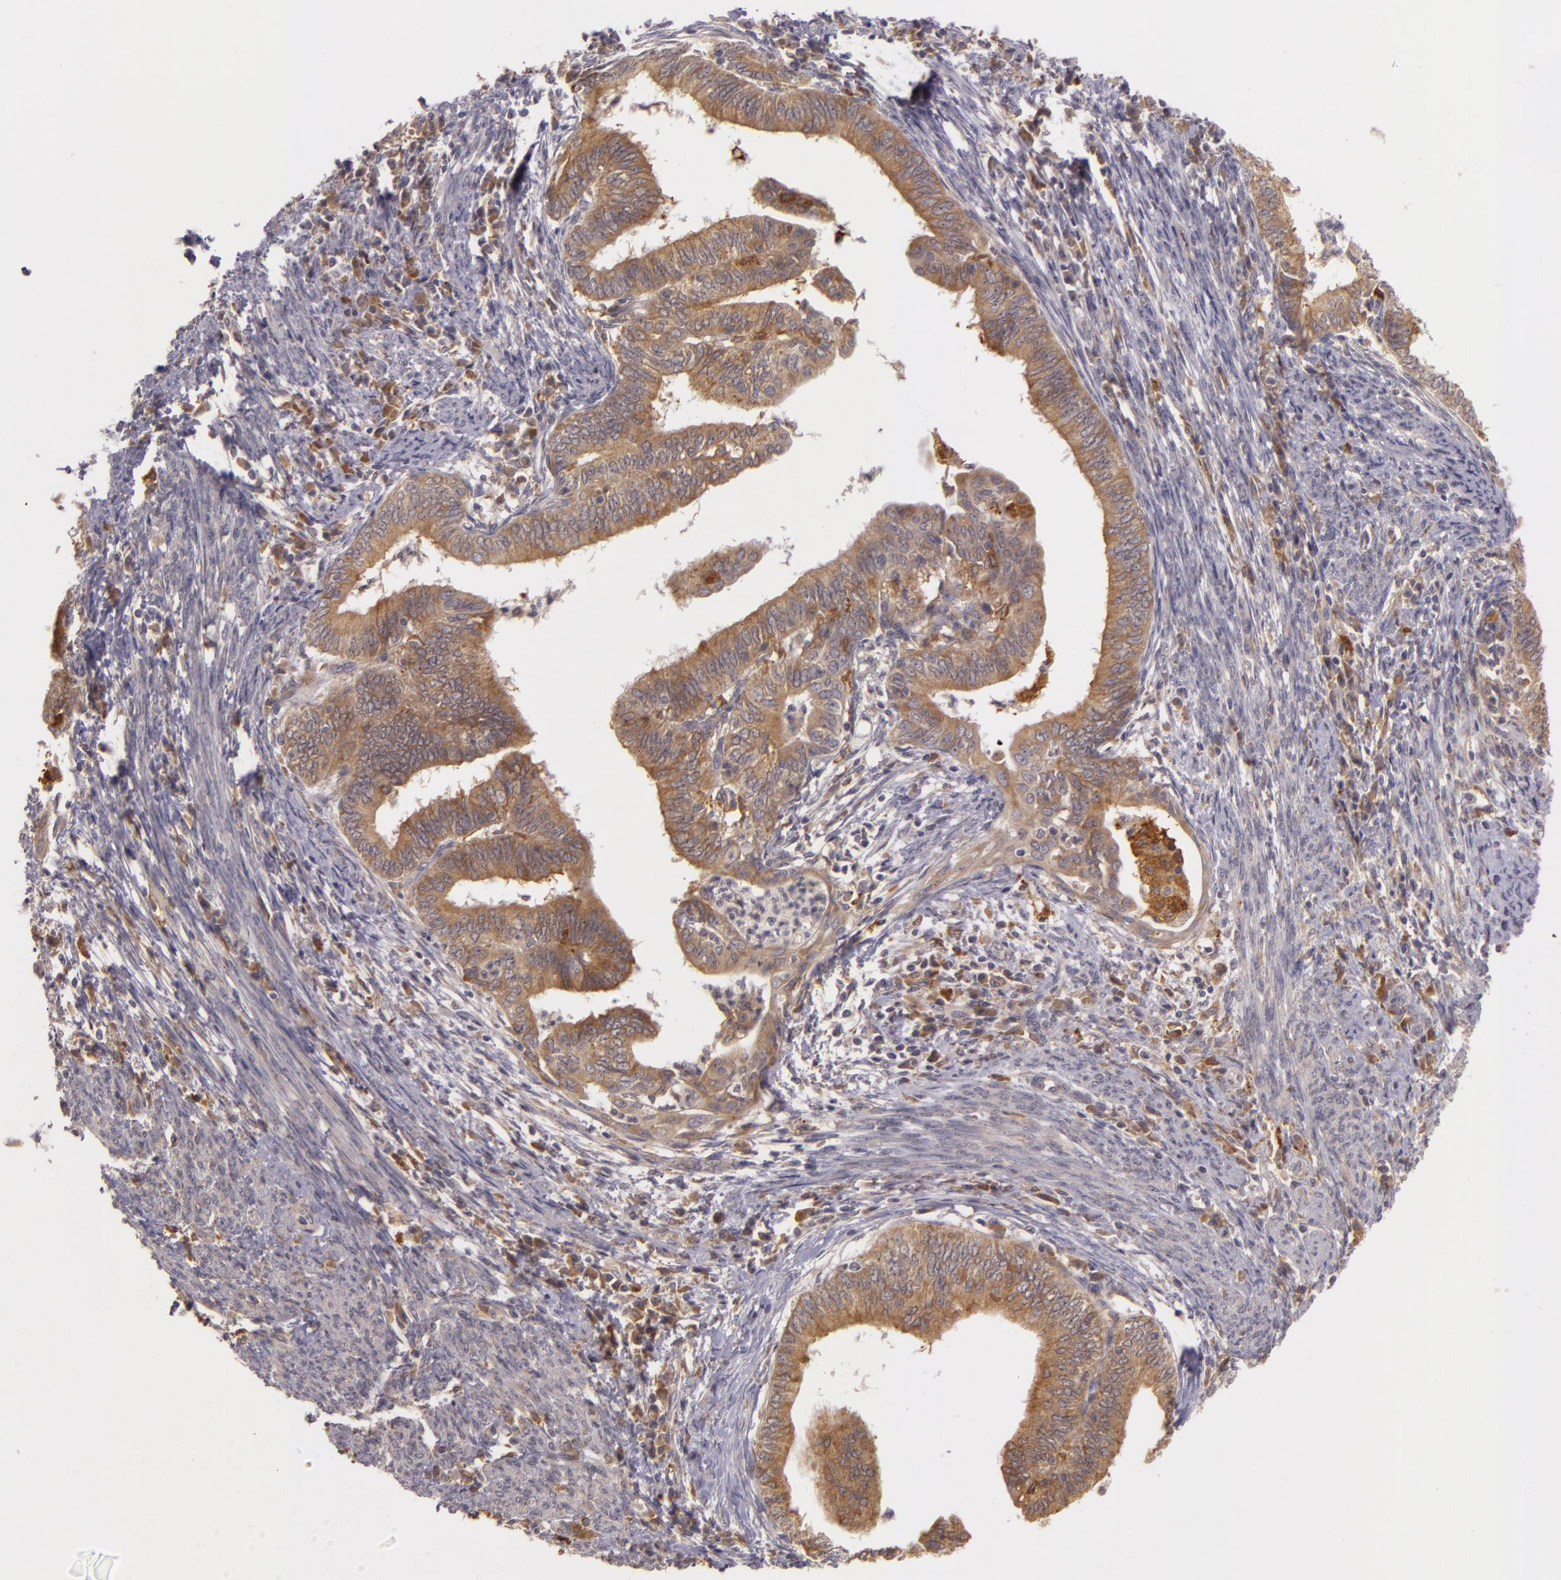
{"staining": {"intensity": "moderate", "quantity": ">75%", "location": "cytoplasmic/membranous"}, "tissue": "endometrial cancer", "cell_type": "Tumor cells", "image_type": "cancer", "snomed": [{"axis": "morphology", "description": "Adenocarcinoma, NOS"}, {"axis": "topography", "description": "Endometrium"}], "caption": "Immunohistochemical staining of endometrial cancer exhibits medium levels of moderate cytoplasmic/membranous positivity in about >75% of tumor cells.", "gene": "PPP1R3F", "patient": {"sex": "female", "age": 66}}